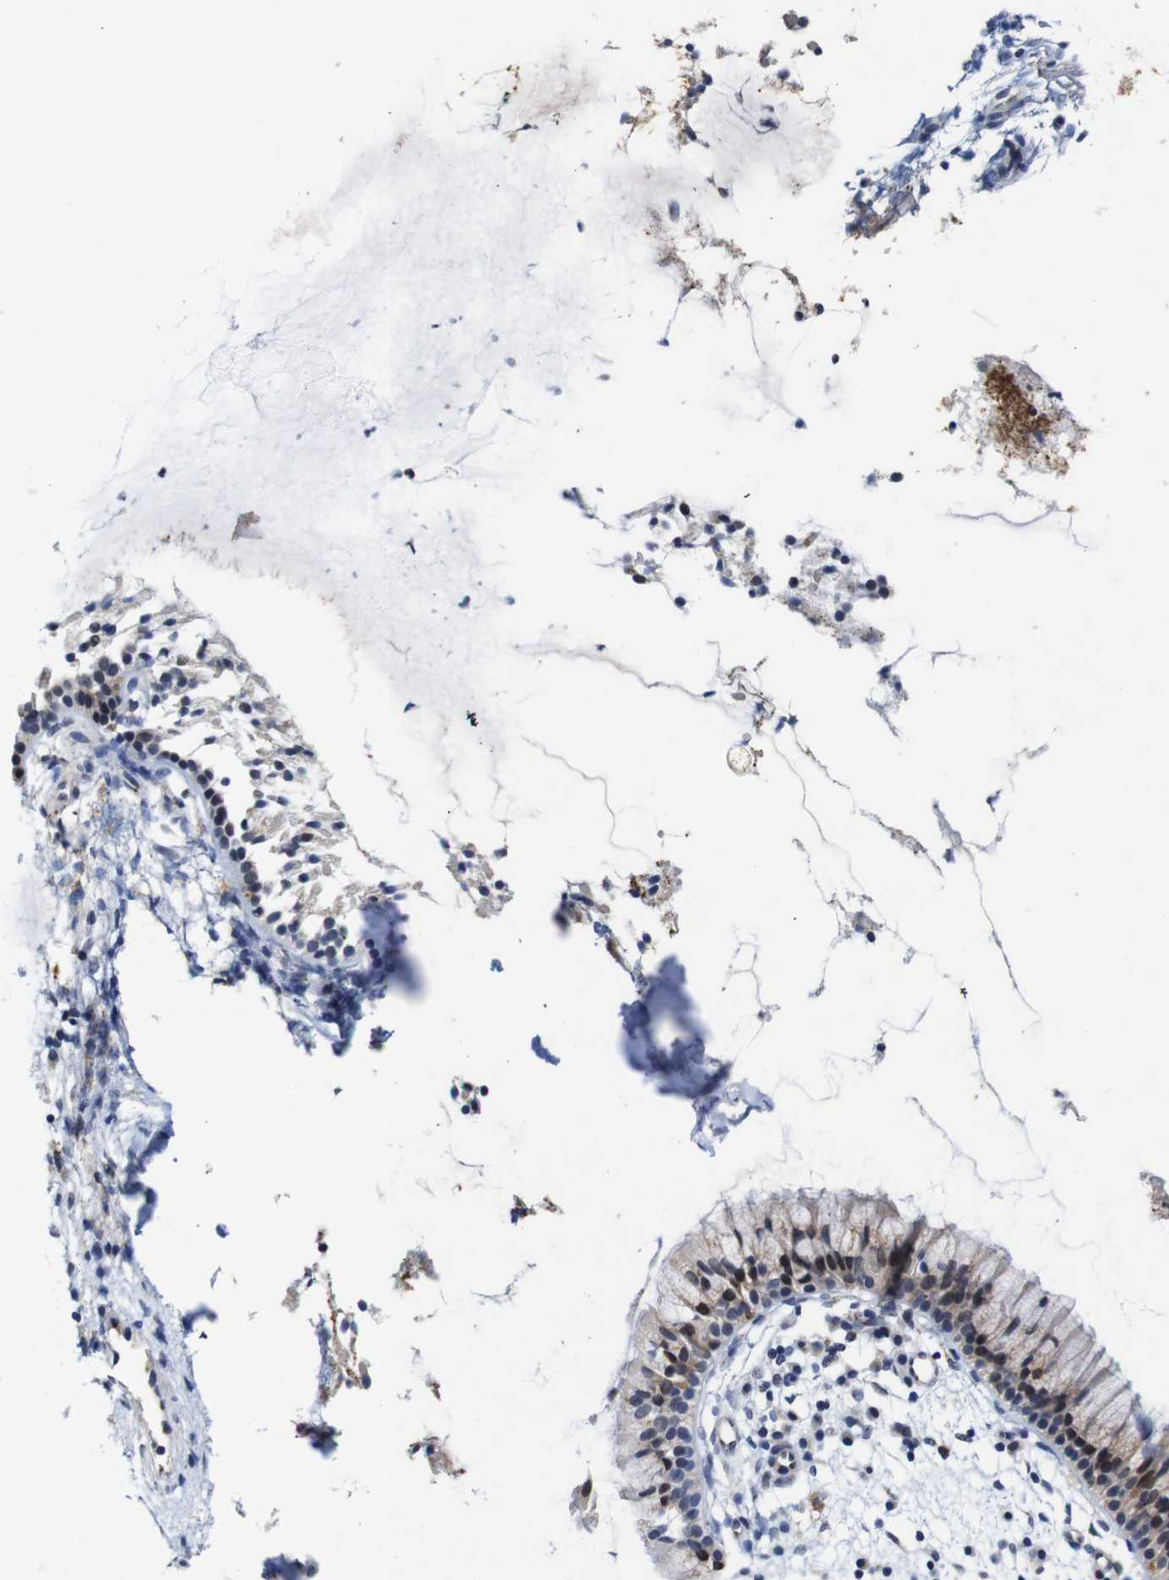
{"staining": {"intensity": "moderate", "quantity": "25%-75%", "location": "cytoplasmic/membranous,nuclear"}, "tissue": "nasopharynx", "cell_type": "Respiratory epithelial cells", "image_type": "normal", "snomed": [{"axis": "morphology", "description": "Normal tissue, NOS"}, {"axis": "topography", "description": "Nasopharynx"}], "caption": "A brown stain highlights moderate cytoplasmic/membranous,nuclear positivity of a protein in respiratory epithelial cells of normal human nasopharynx.", "gene": "FURIN", "patient": {"sex": "male", "age": 21}}